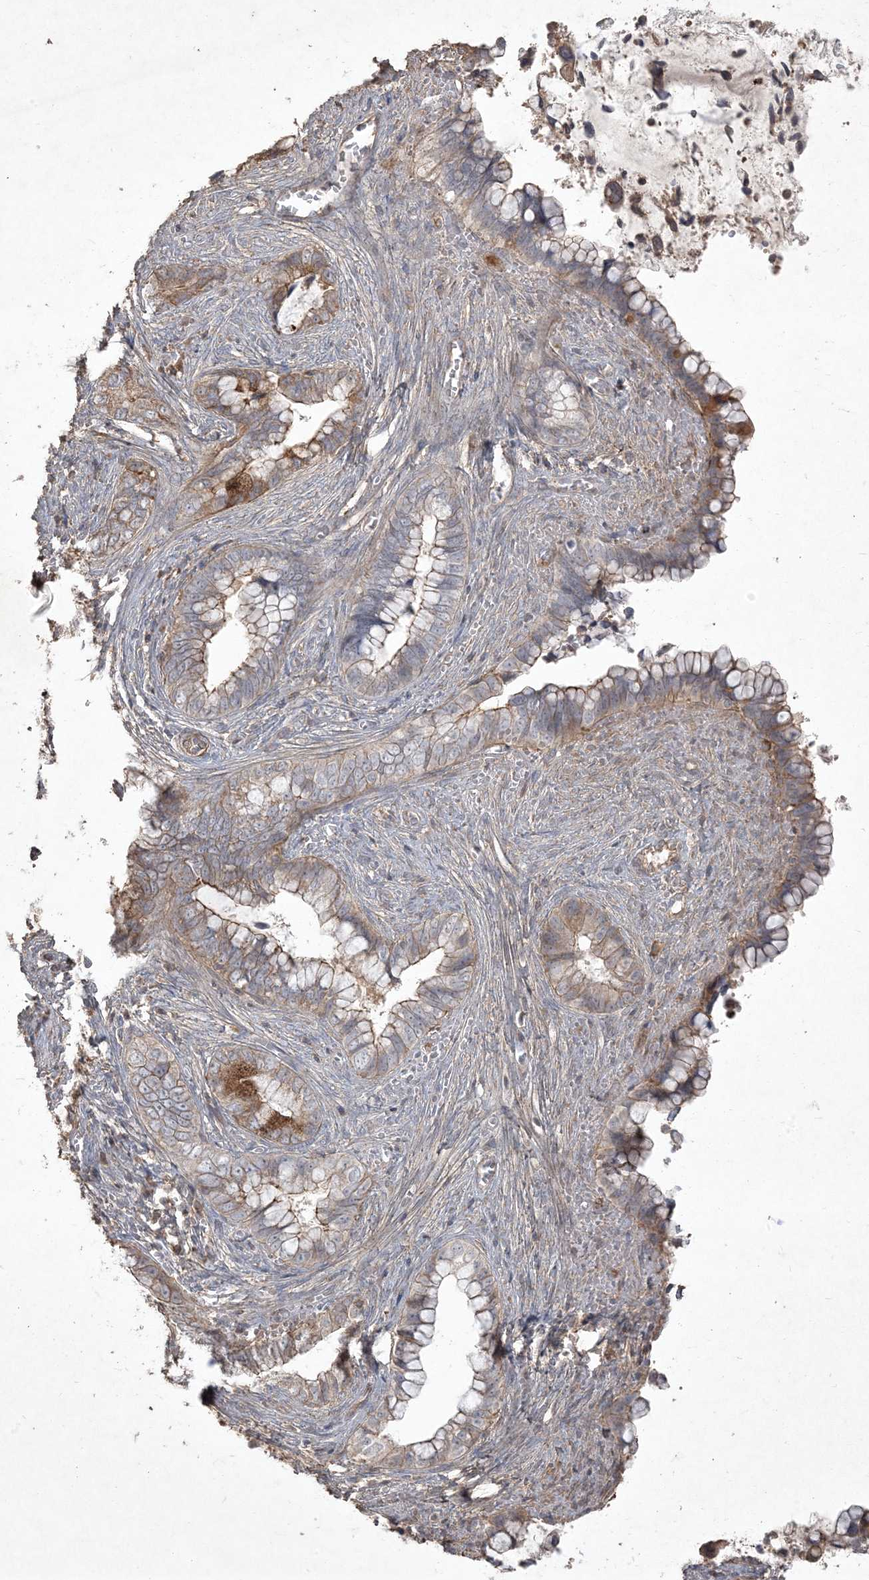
{"staining": {"intensity": "moderate", "quantity": "<25%", "location": "cytoplasmic/membranous"}, "tissue": "cervical cancer", "cell_type": "Tumor cells", "image_type": "cancer", "snomed": [{"axis": "morphology", "description": "Adenocarcinoma, NOS"}, {"axis": "topography", "description": "Cervix"}], "caption": "Adenocarcinoma (cervical) tissue exhibits moderate cytoplasmic/membranous positivity in approximately <25% of tumor cells, visualized by immunohistochemistry.", "gene": "PRRT3", "patient": {"sex": "female", "age": 44}}